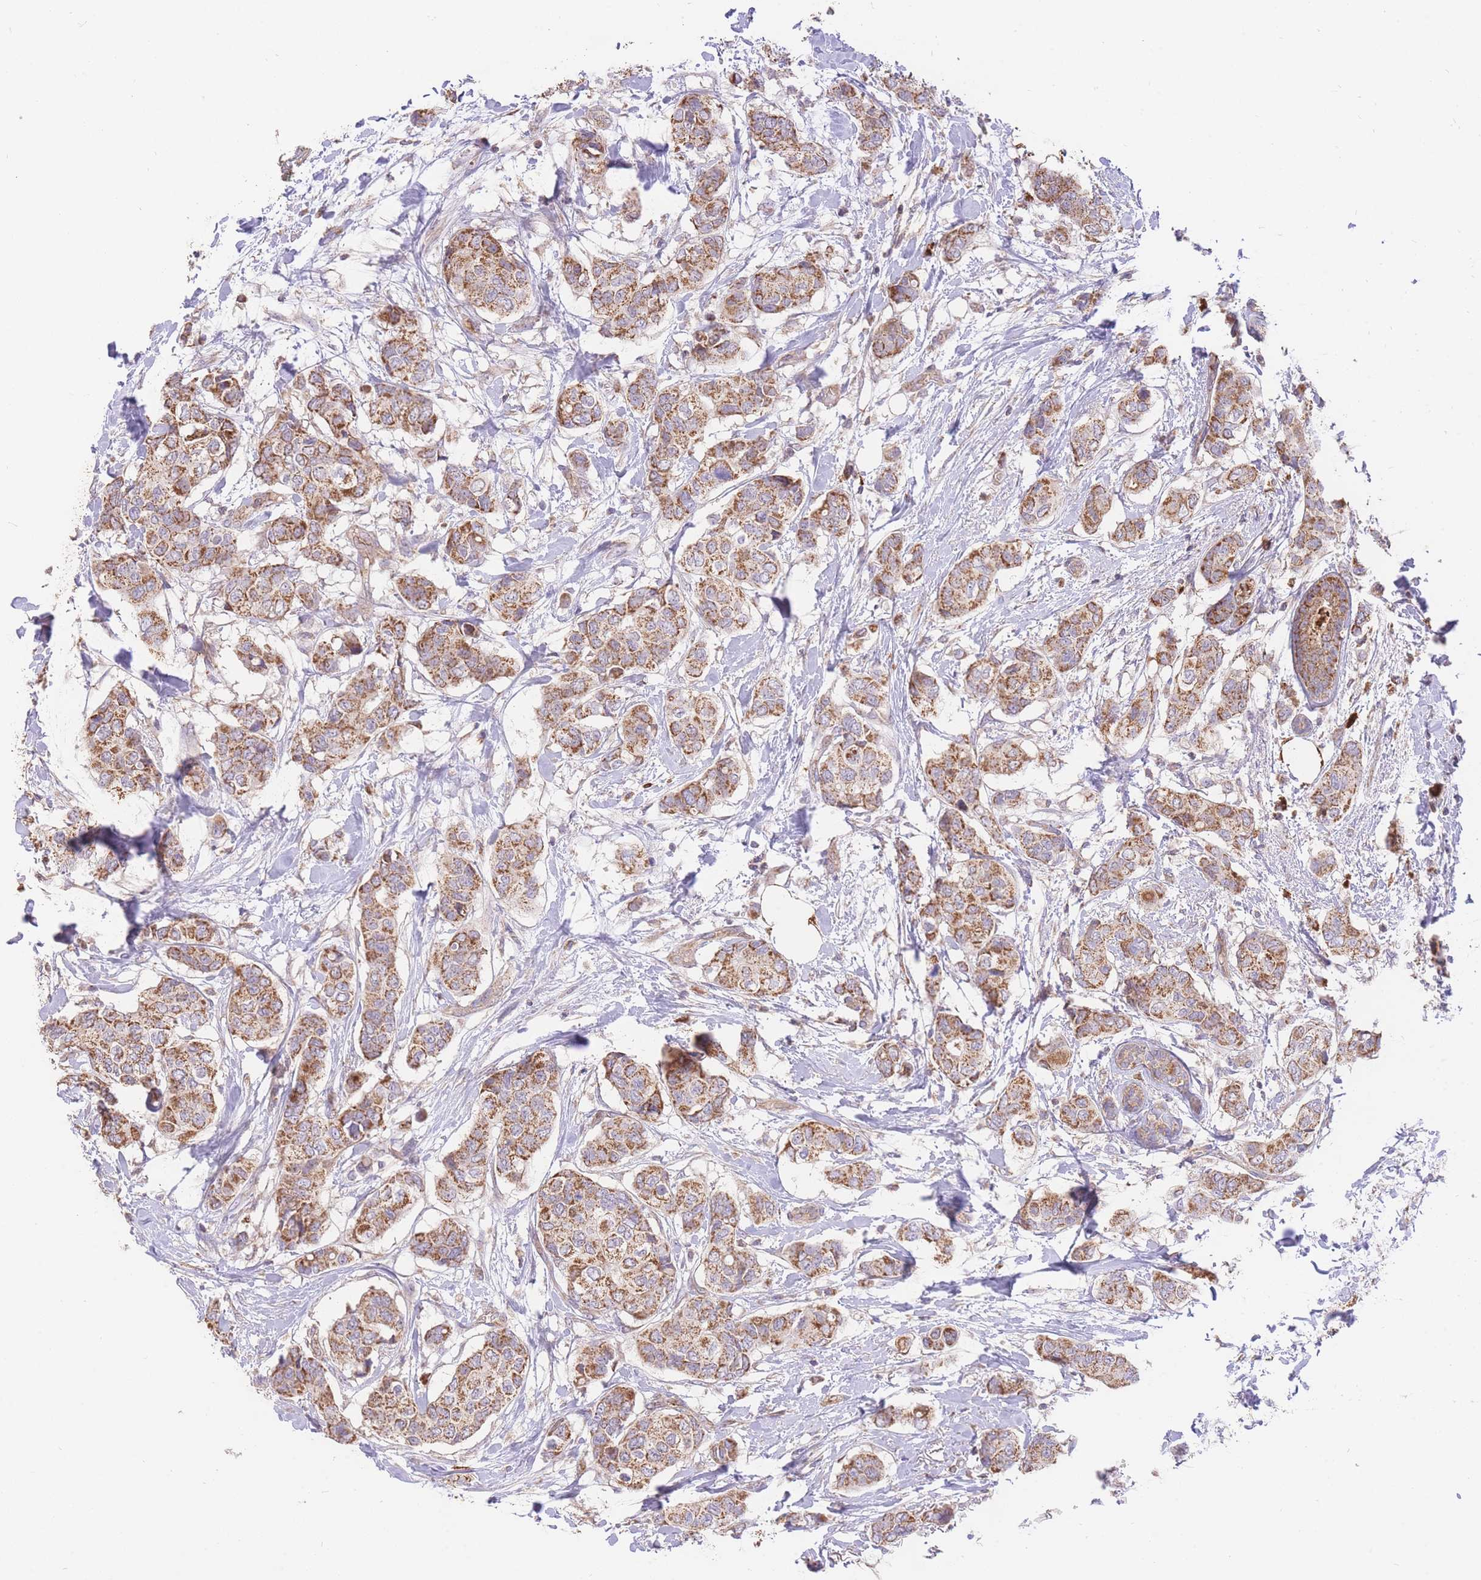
{"staining": {"intensity": "moderate", "quantity": ">75%", "location": "cytoplasmic/membranous"}, "tissue": "breast cancer", "cell_type": "Tumor cells", "image_type": "cancer", "snomed": [{"axis": "morphology", "description": "Lobular carcinoma"}, {"axis": "topography", "description": "Breast"}], "caption": "A medium amount of moderate cytoplasmic/membranous staining is identified in approximately >75% of tumor cells in breast lobular carcinoma tissue.", "gene": "PREP", "patient": {"sex": "female", "age": 51}}